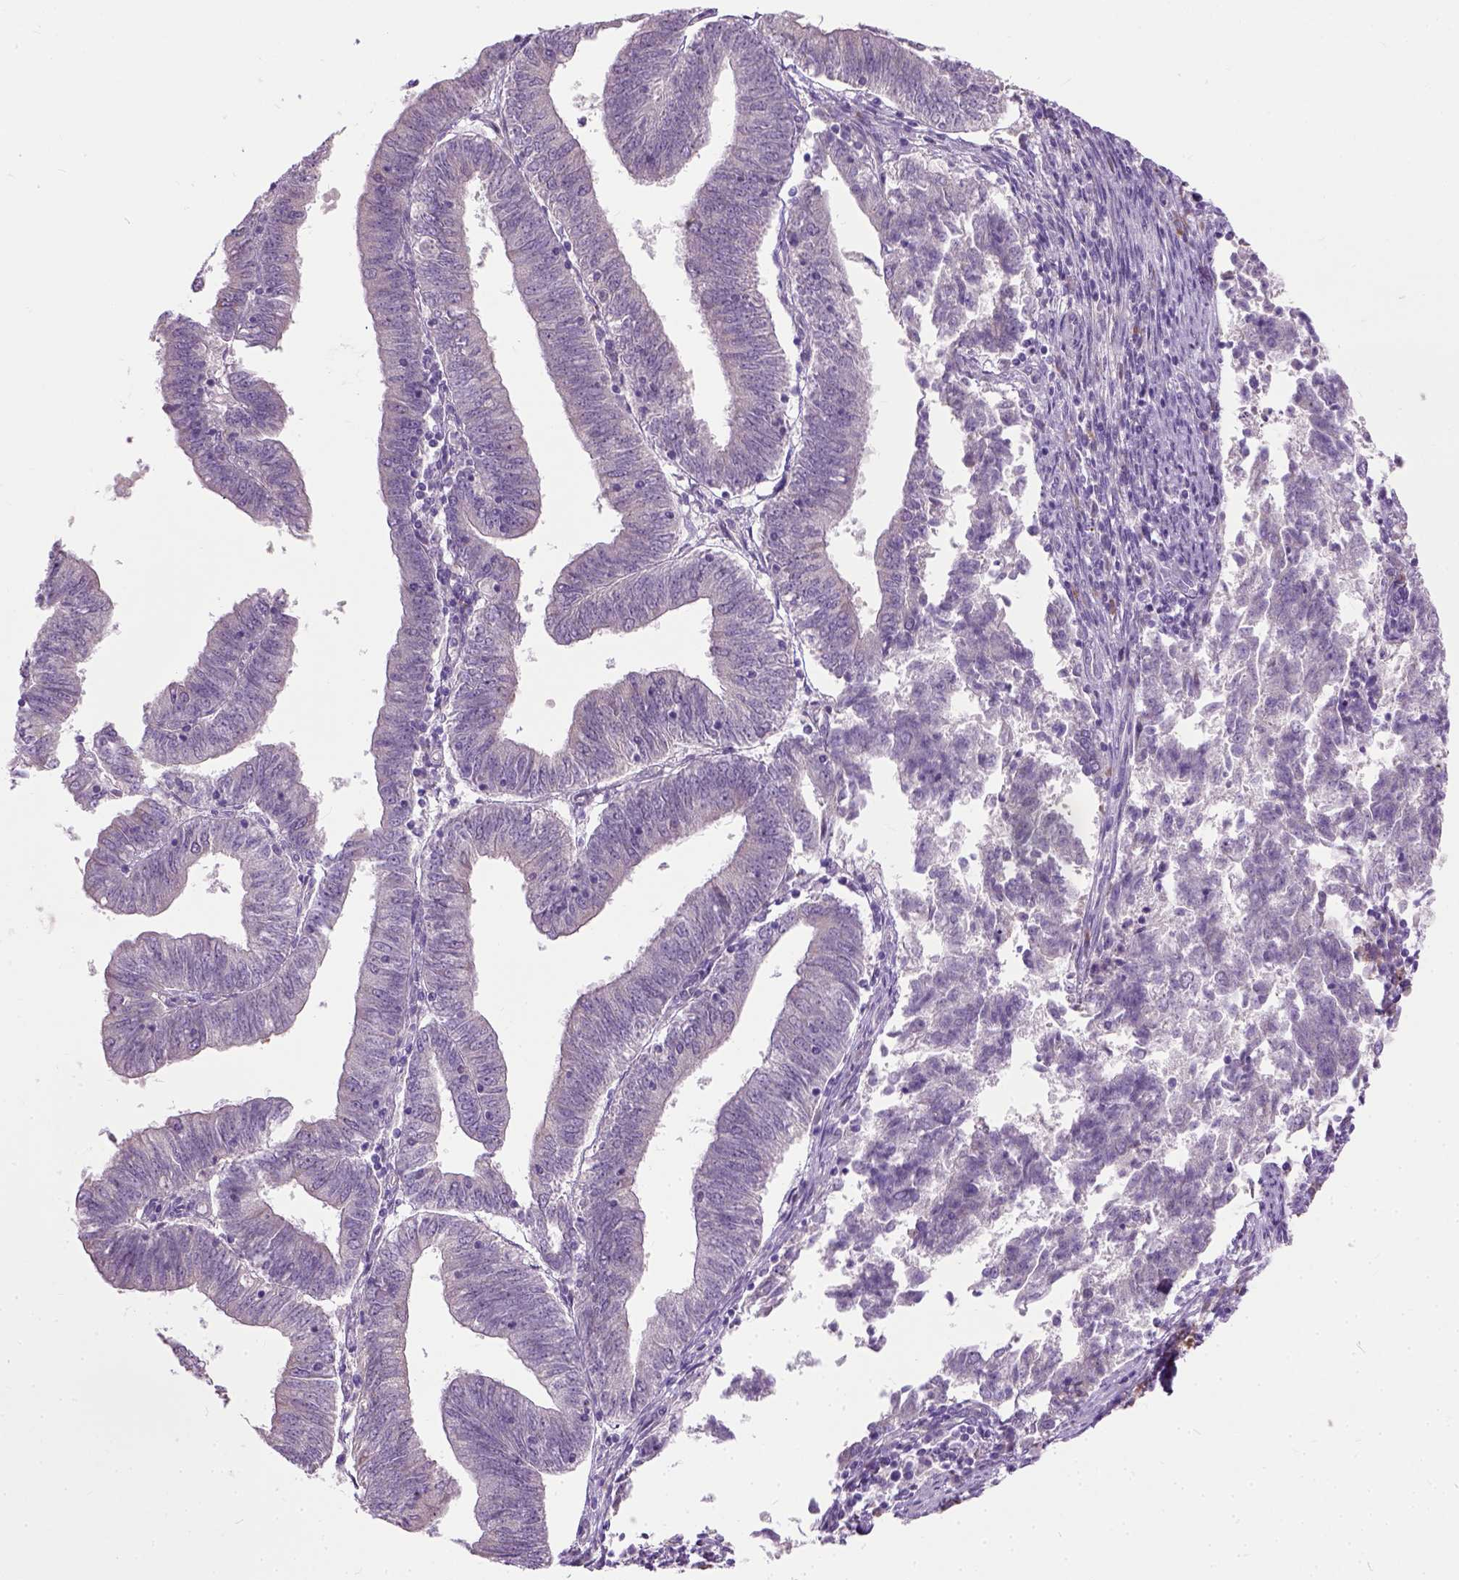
{"staining": {"intensity": "negative", "quantity": "none", "location": "none"}, "tissue": "endometrial cancer", "cell_type": "Tumor cells", "image_type": "cancer", "snomed": [{"axis": "morphology", "description": "Adenocarcinoma, NOS"}, {"axis": "topography", "description": "Endometrium"}], "caption": "Protein analysis of endometrial cancer (adenocarcinoma) reveals no significant expression in tumor cells.", "gene": "TRIM72", "patient": {"sex": "female", "age": 82}}